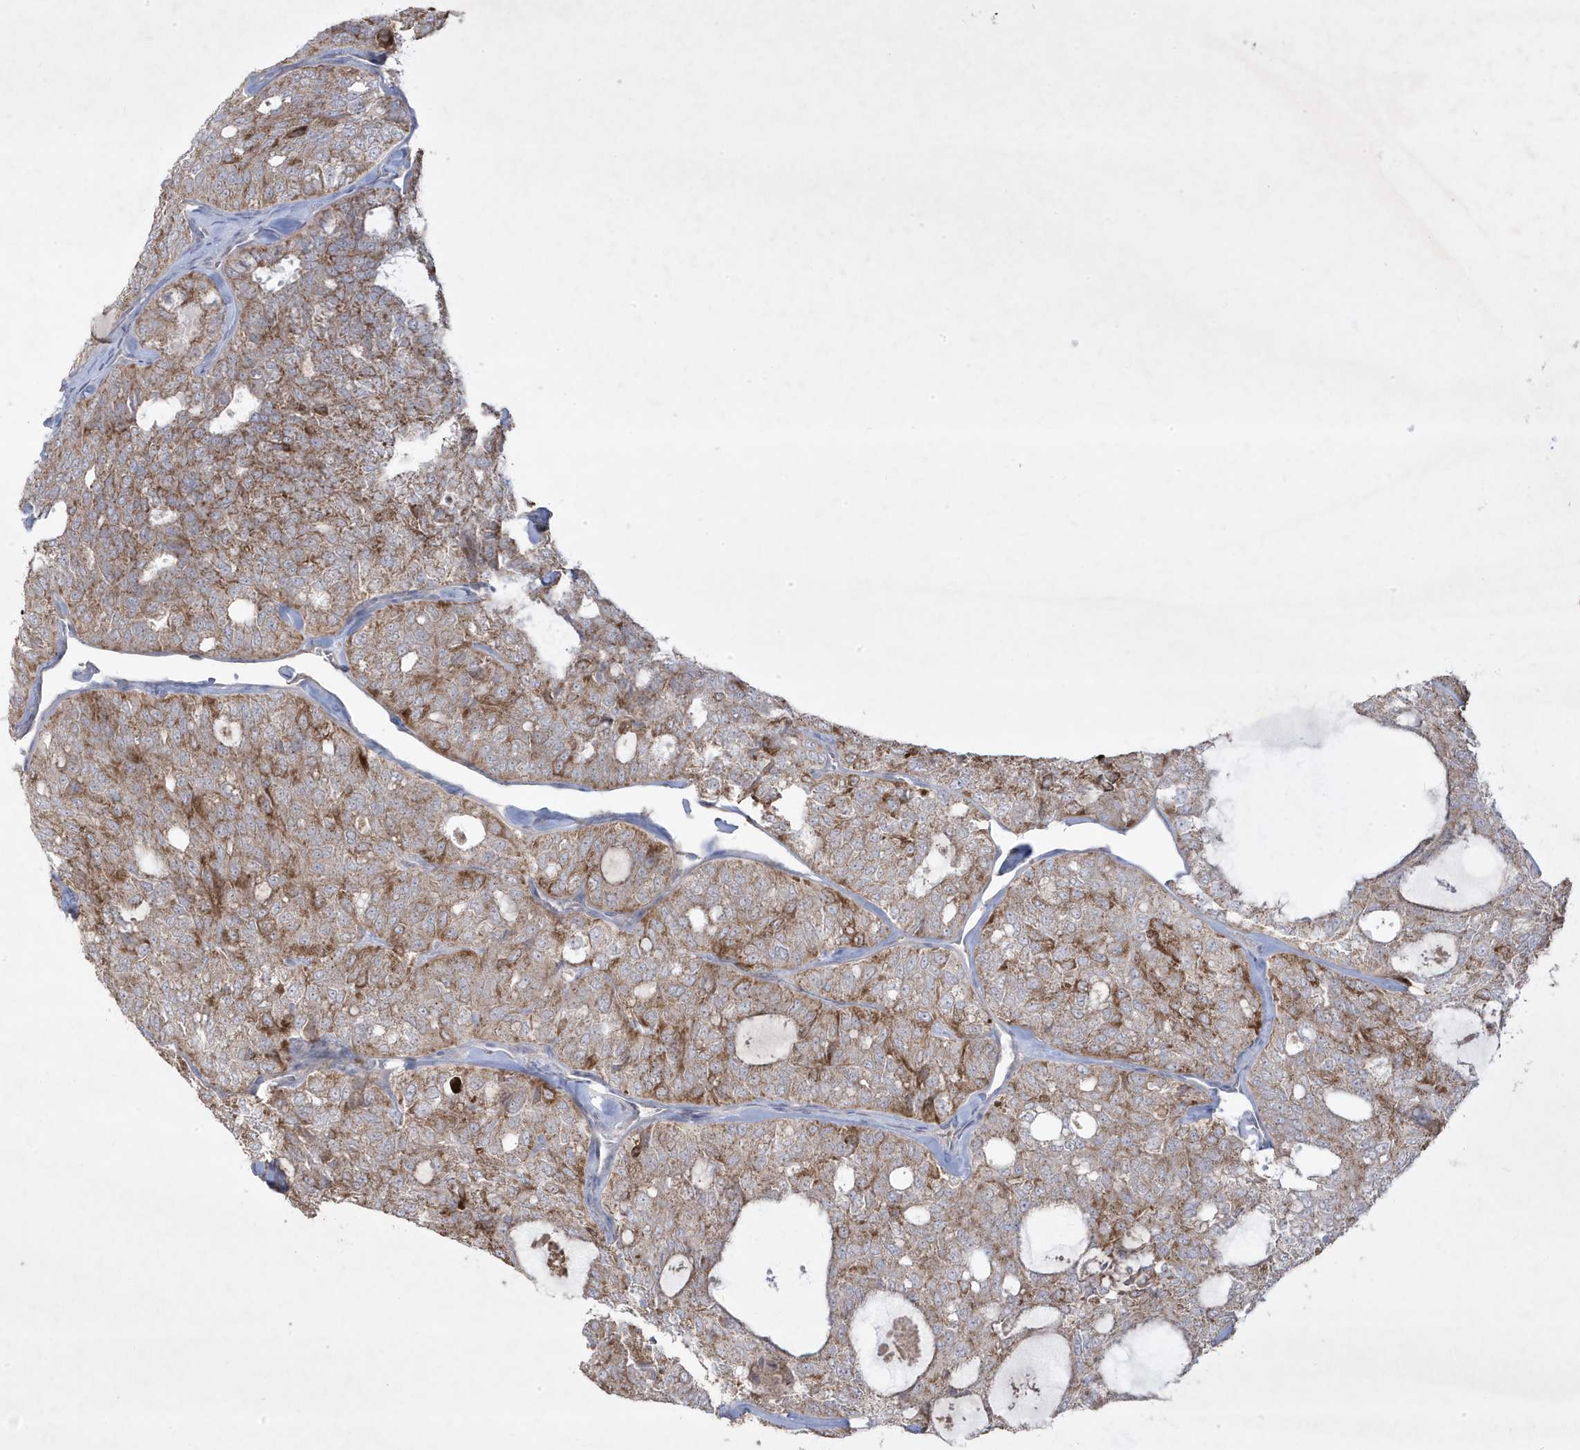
{"staining": {"intensity": "moderate", "quantity": ">75%", "location": "cytoplasmic/membranous"}, "tissue": "thyroid cancer", "cell_type": "Tumor cells", "image_type": "cancer", "snomed": [{"axis": "morphology", "description": "Follicular adenoma carcinoma, NOS"}, {"axis": "topography", "description": "Thyroid gland"}], "caption": "Immunohistochemistry (DAB (3,3'-diaminobenzidine)) staining of human thyroid follicular adenoma carcinoma demonstrates moderate cytoplasmic/membranous protein staining in about >75% of tumor cells. Using DAB (3,3'-diaminobenzidine) (brown) and hematoxylin (blue) stains, captured at high magnification using brightfield microscopy.", "gene": "ADAMTSL3", "patient": {"sex": "male", "age": 75}}